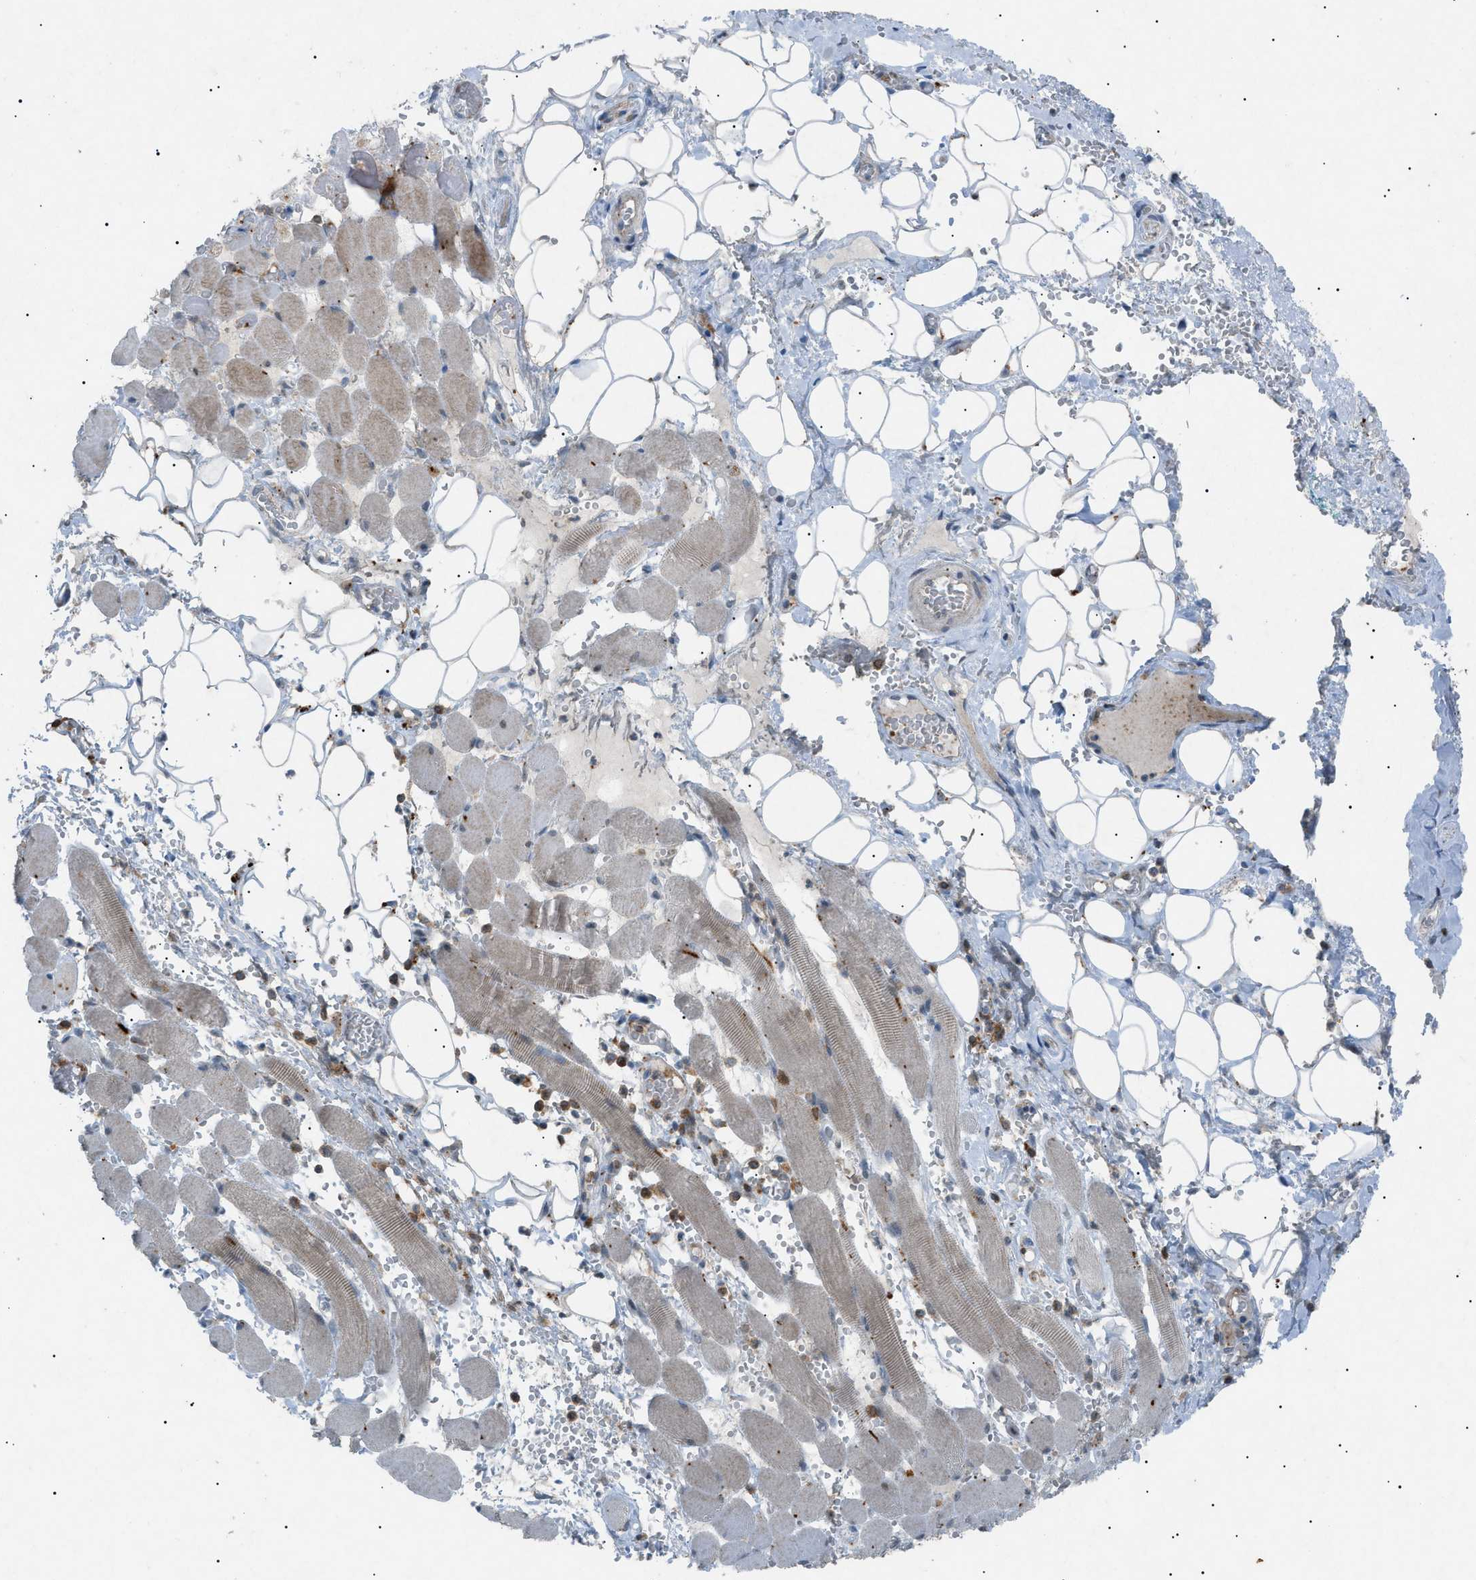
{"staining": {"intensity": "negative", "quantity": "none", "location": "none"}, "tissue": "adipose tissue", "cell_type": "Adipocytes", "image_type": "normal", "snomed": [{"axis": "morphology", "description": "Squamous cell carcinoma, NOS"}, {"axis": "topography", "description": "Oral tissue"}, {"axis": "topography", "description": "Head-Neck"}], "caption": "This is an immunohistochemistry histopathology image of unremarkable adipose tissue. There is no positivity in adipocytes.", "gene": "BTK", "patient": {"sex": "female", "age": 50}}